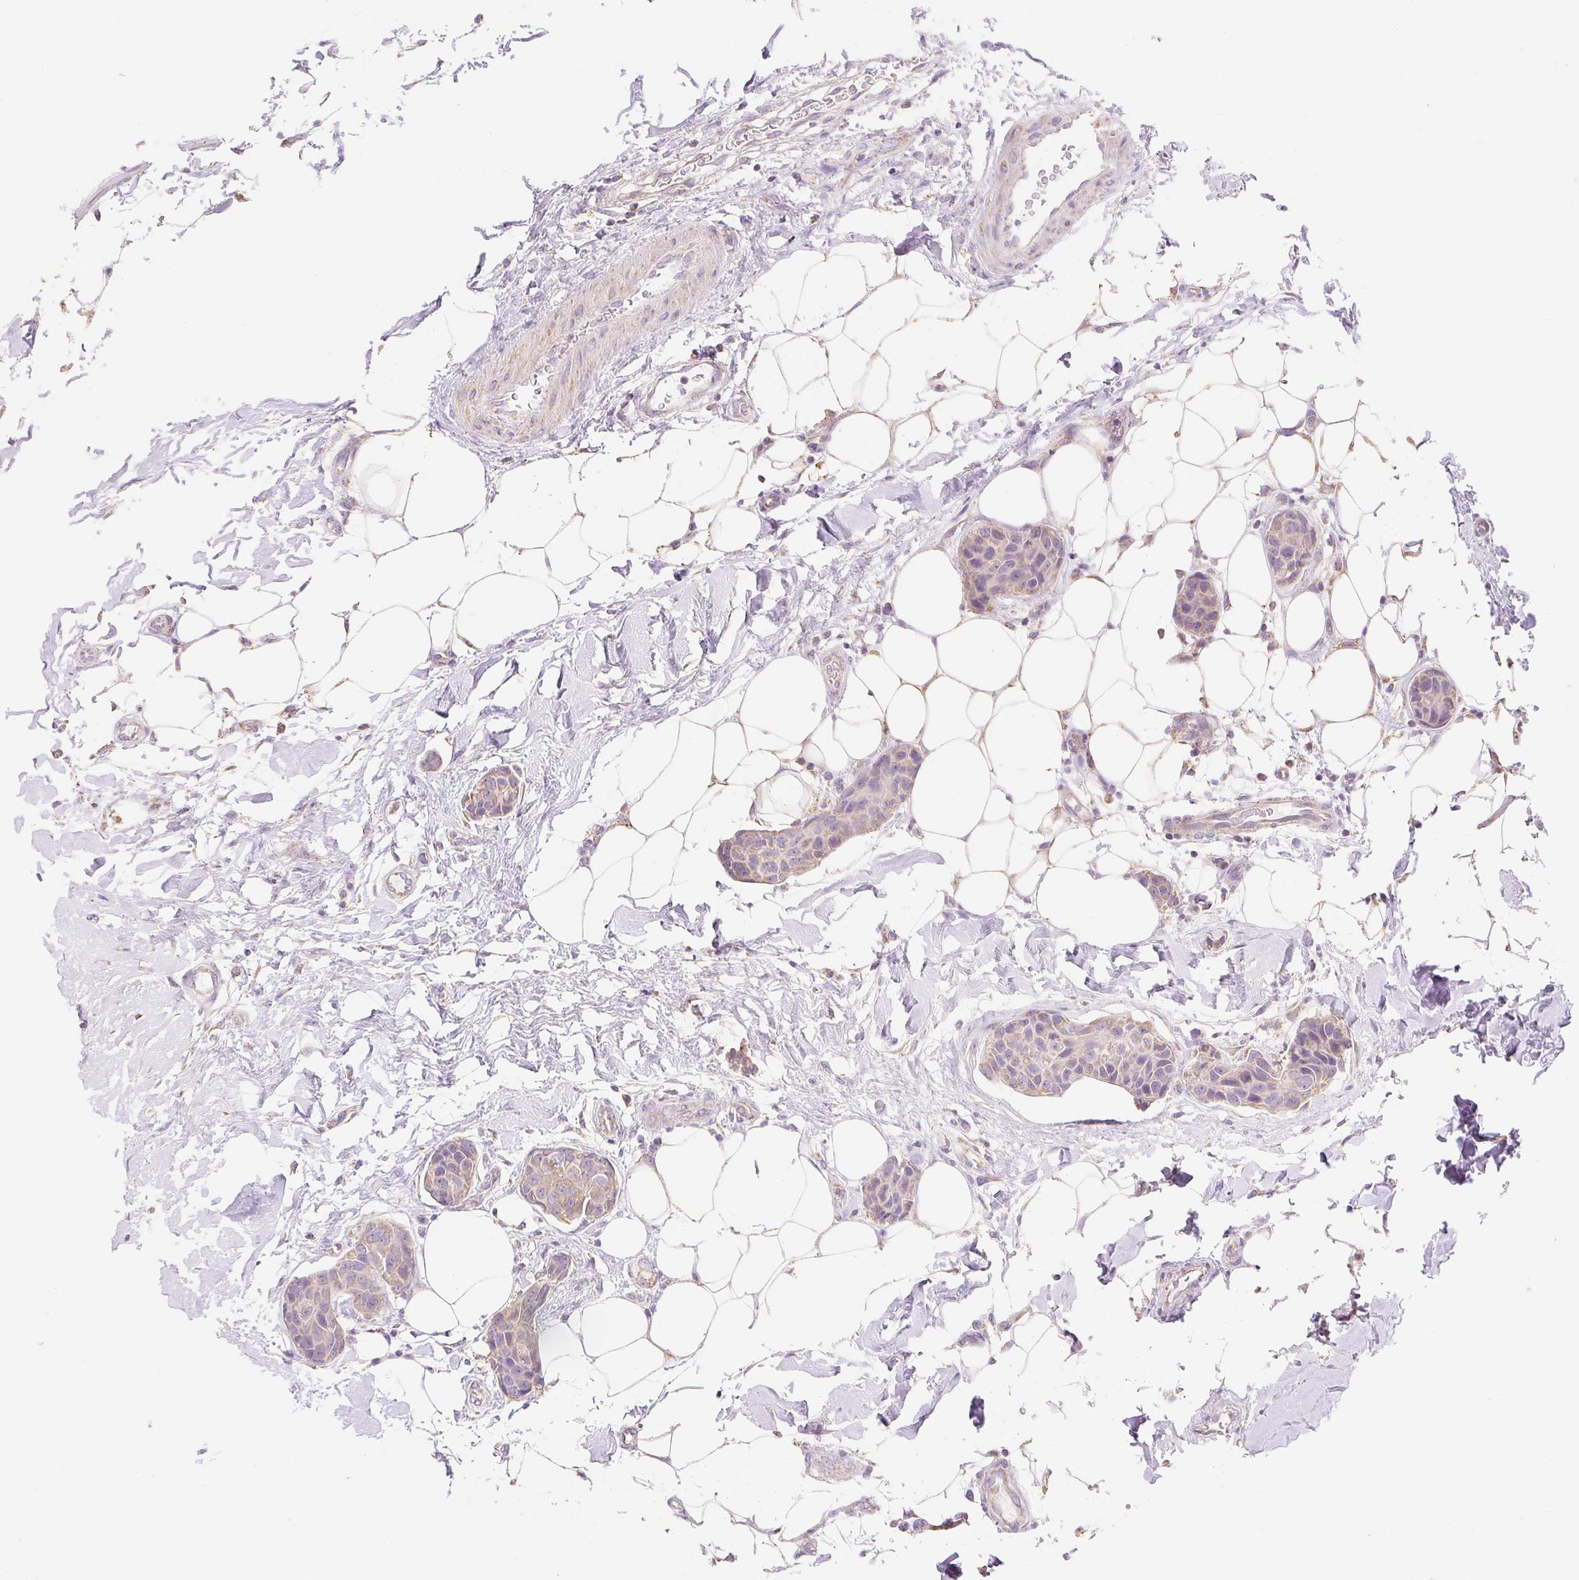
{"staining": {"intensity": "weak", "quantity": "25%-75%", "location": "cytoplasmic/membranous"}, "tissue": "breast cancer", "cell_type": "Tumor cells", "image_type": "cancer", "snomed": [{"axis": "morphology", "description": "Duct carcinoma"}, {"axis": "topography", "description": "Breast"}, {"axis": "topography", "description": "Lymph node"}], "caption": "A brown stain shows weak cytoplasmic/membranous staining of a protein in human infiltrating ductal carcinoma (breast) tumor cells.", "gene": "DHX35", "patient": {"sex": "female", "age": 80}}